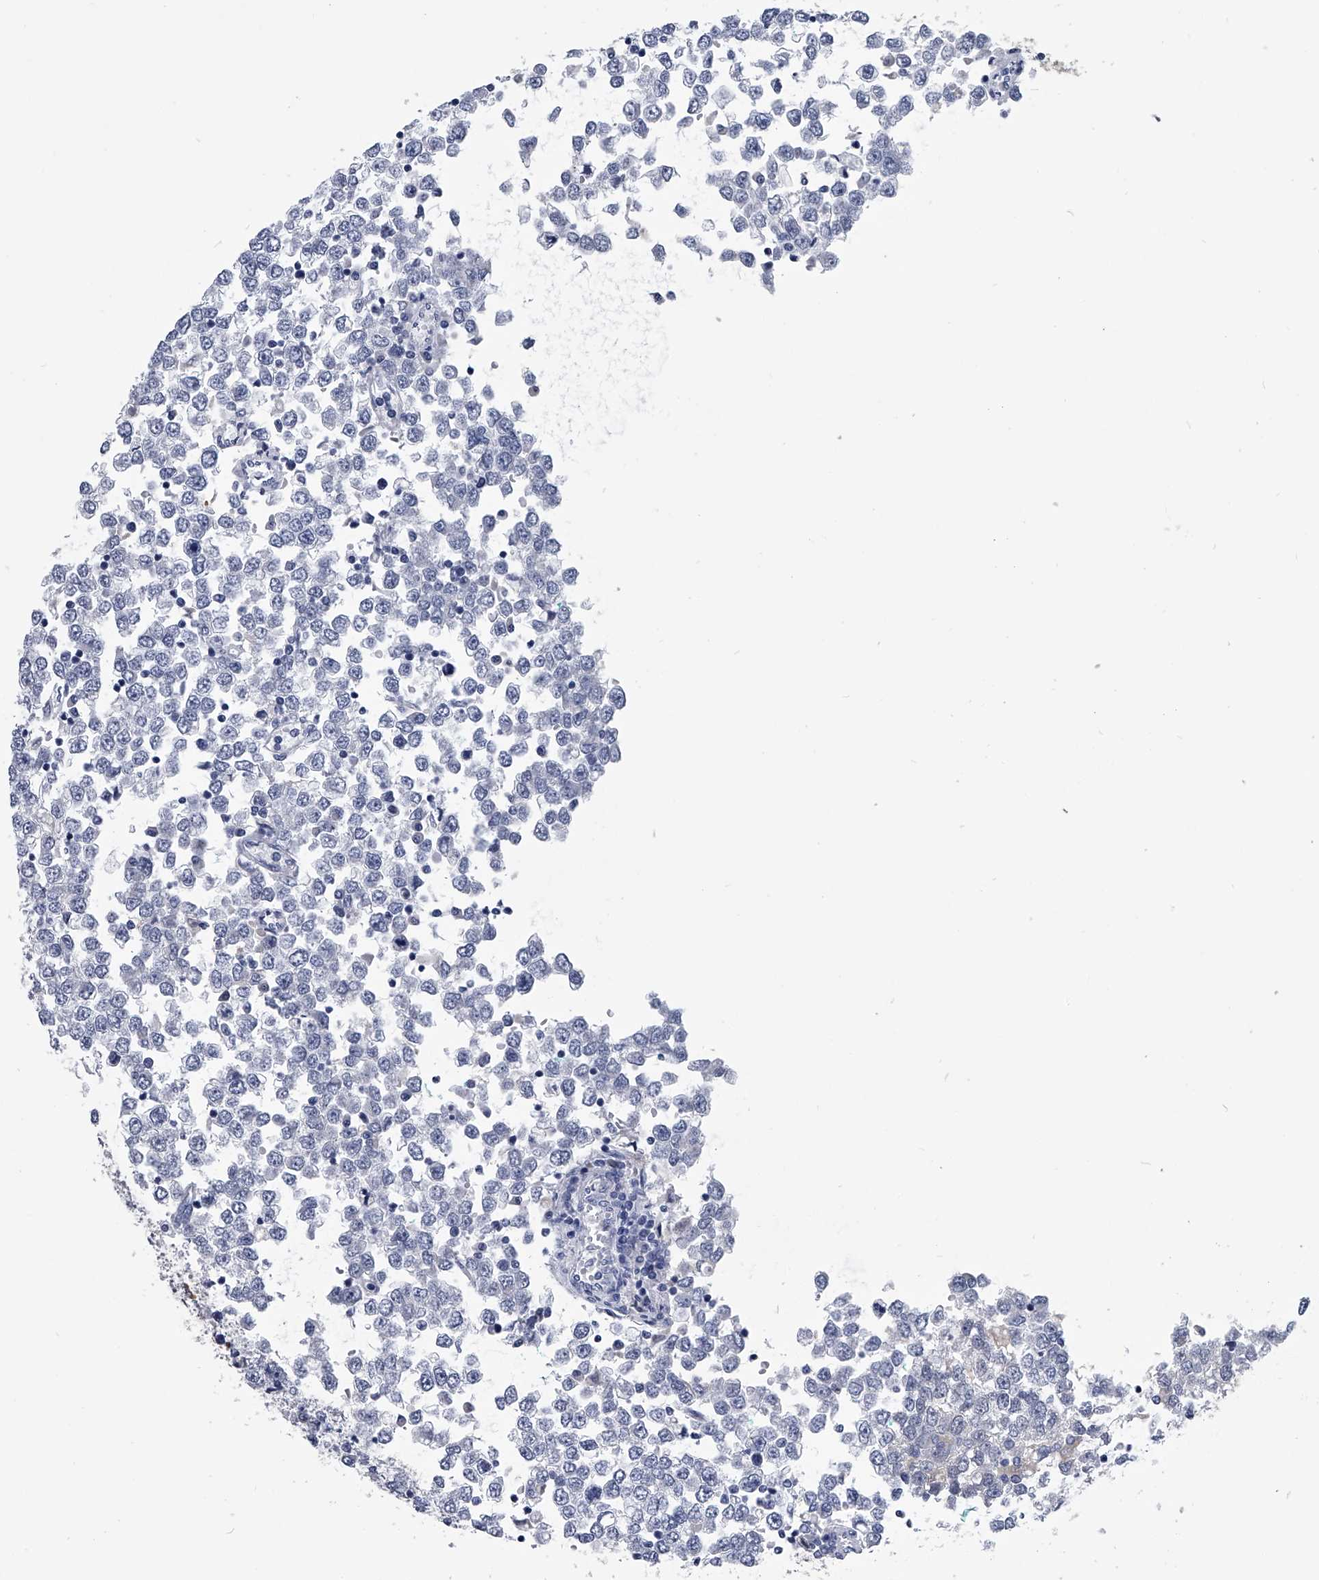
{"staining": {"intensity": "negative", "quantity": "none", "location": "none"}, "tissue": "testis cancer", "cell_type": "Tumor cells", "image_type": "cancer", "snomed": [{"axis": "morphology", "description": "Seminoma, NOS"}, {"axis": "topography", "description": "Testis"}], "caption": "Immunohistochemical staining of human testis seminoma displays no significant positivity in tumor cells.", "gene": "PDXK", "patient": {"sex": "male", "age": 65}}